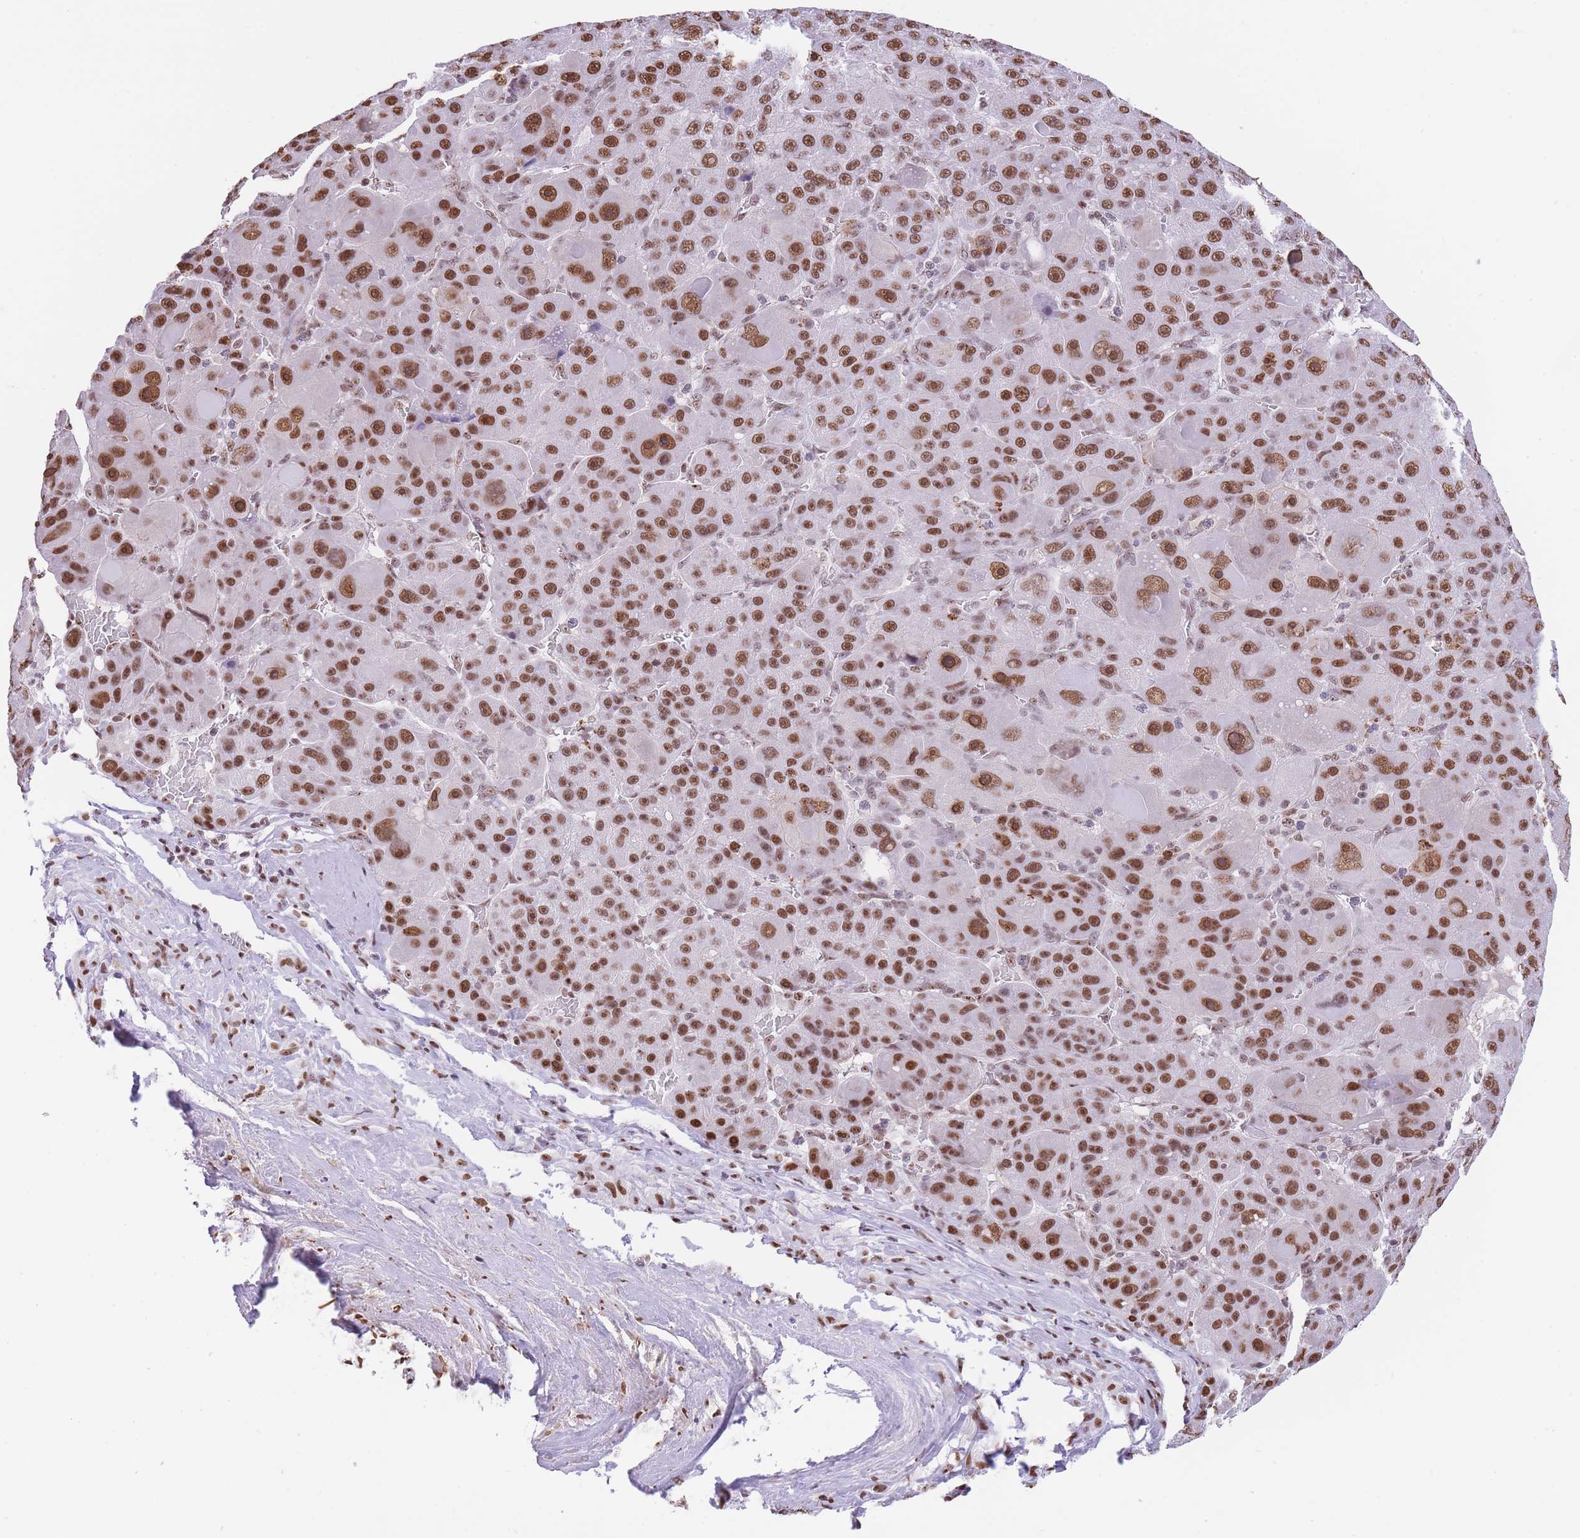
{"staining": {"intensity": "moderate", "quantity": ">75%", "location": "nuclear"}, "tissue": "liver cancer", "cell_type": "Tumor cells", "image_type": "cancer", "snomed": [{"axis": "morphology", "description": "Carcinoma, Hepatocellular, NOS"}, {"axis": "topography", "description": "Liver"}], "caption": "Human hepatocellular carcinoma (liver) stained for a protein (brown) exhibits moderate nuclear positive expression in about >75% of tumor cells.", "gene": "EVC2", "patient": {"sex": "male", "age": 76}}